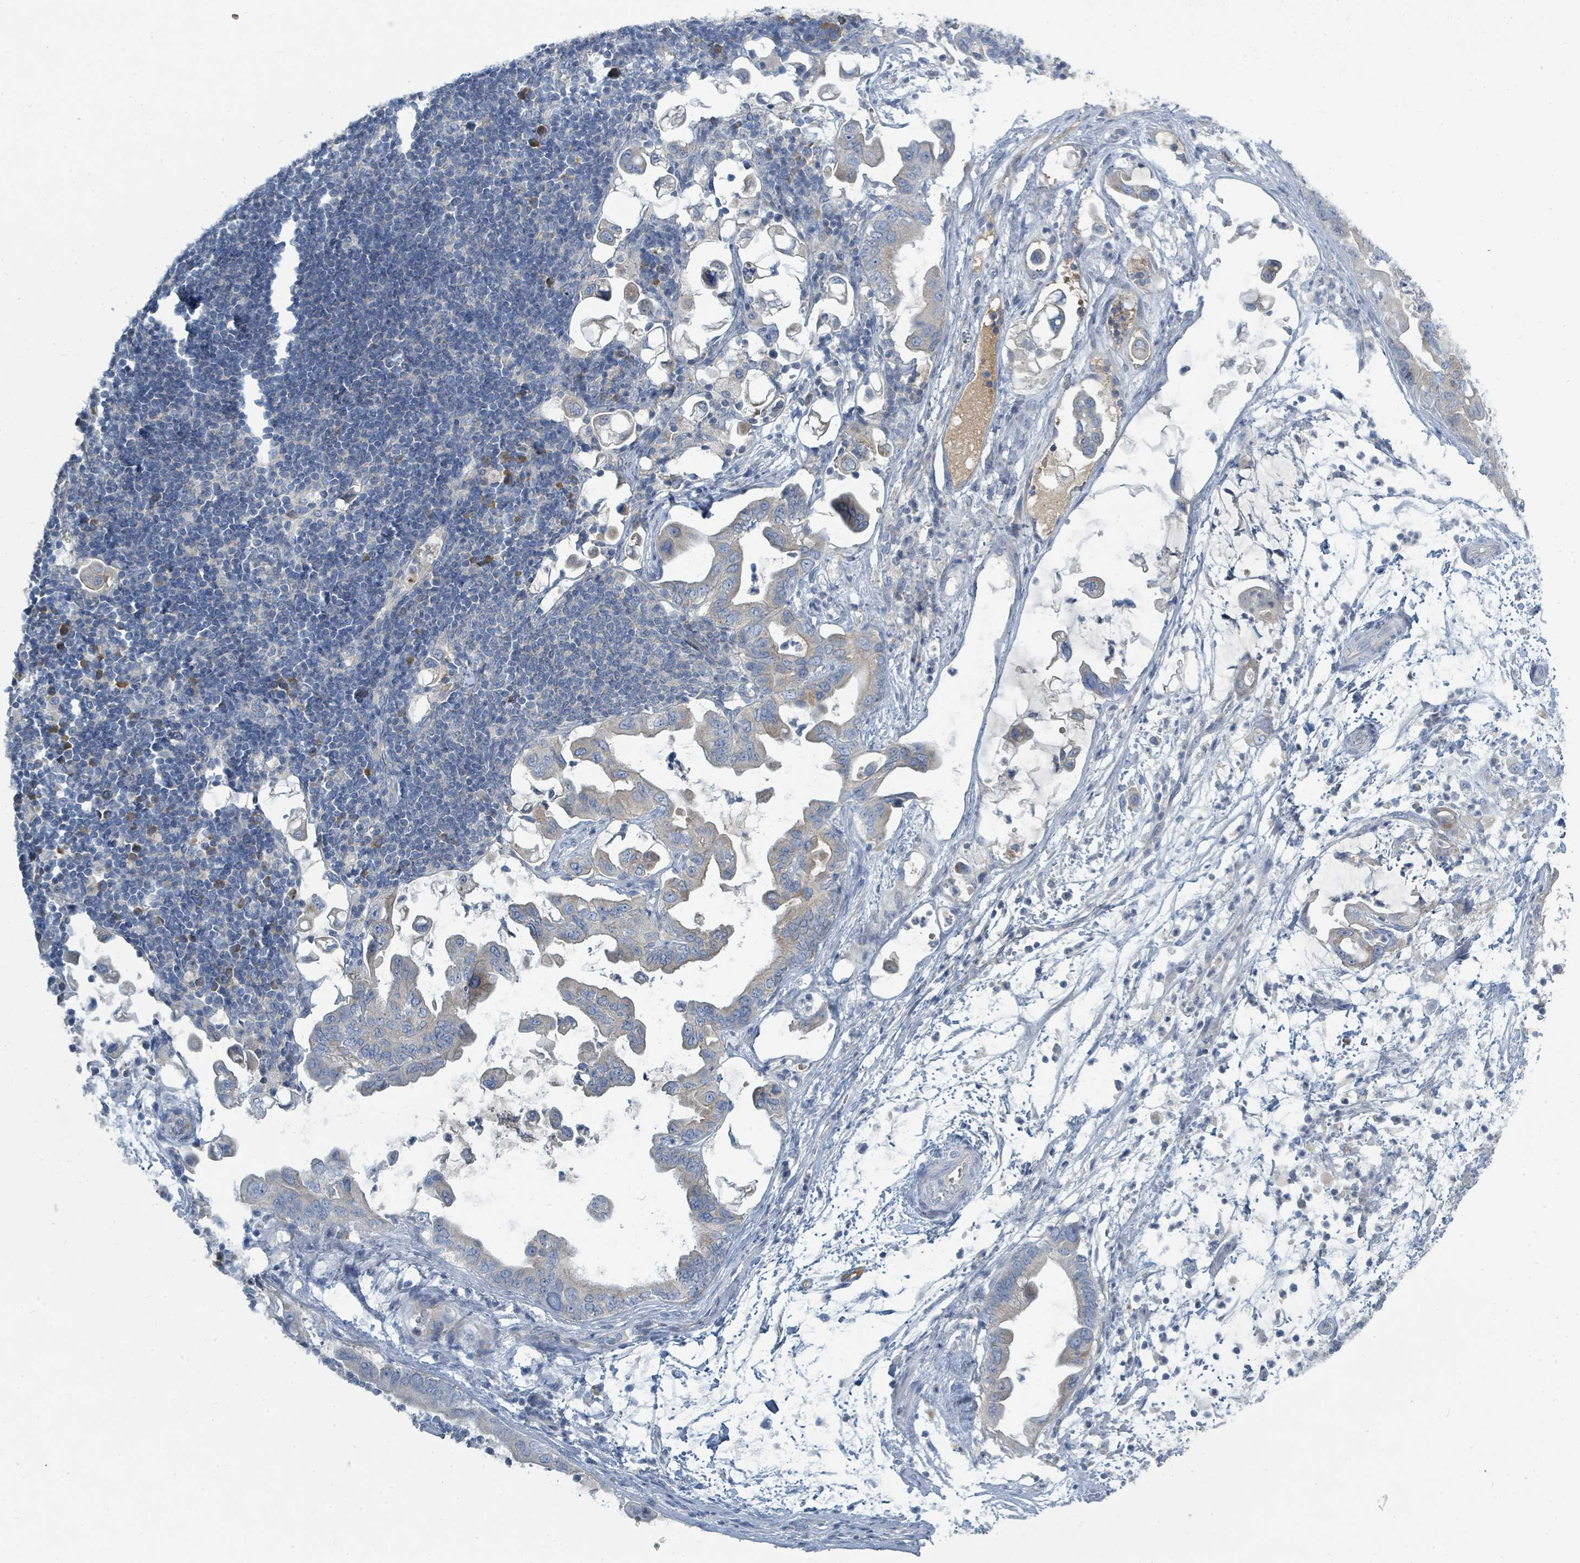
{"staining": {"intensity": "negative", "quantity": "none", "location": "none"}, "tissue": "pancreatic cancer", "cell_type": "Tumor cells", "image_type": "cancer", "snomed": [{"axis": "morphology", "description": "Adenocarcinoma, NOS"}, {"axis": "topography", "description": "Pancreas"}], "caption": "There is no significant staining in tumor cells of pancreatic cancer (adenocarcinoma). (DAB IHC with hematoxylin counter stain).", "gene": "SLC25A23", "patient": {"sex": "male", "age": 61}}